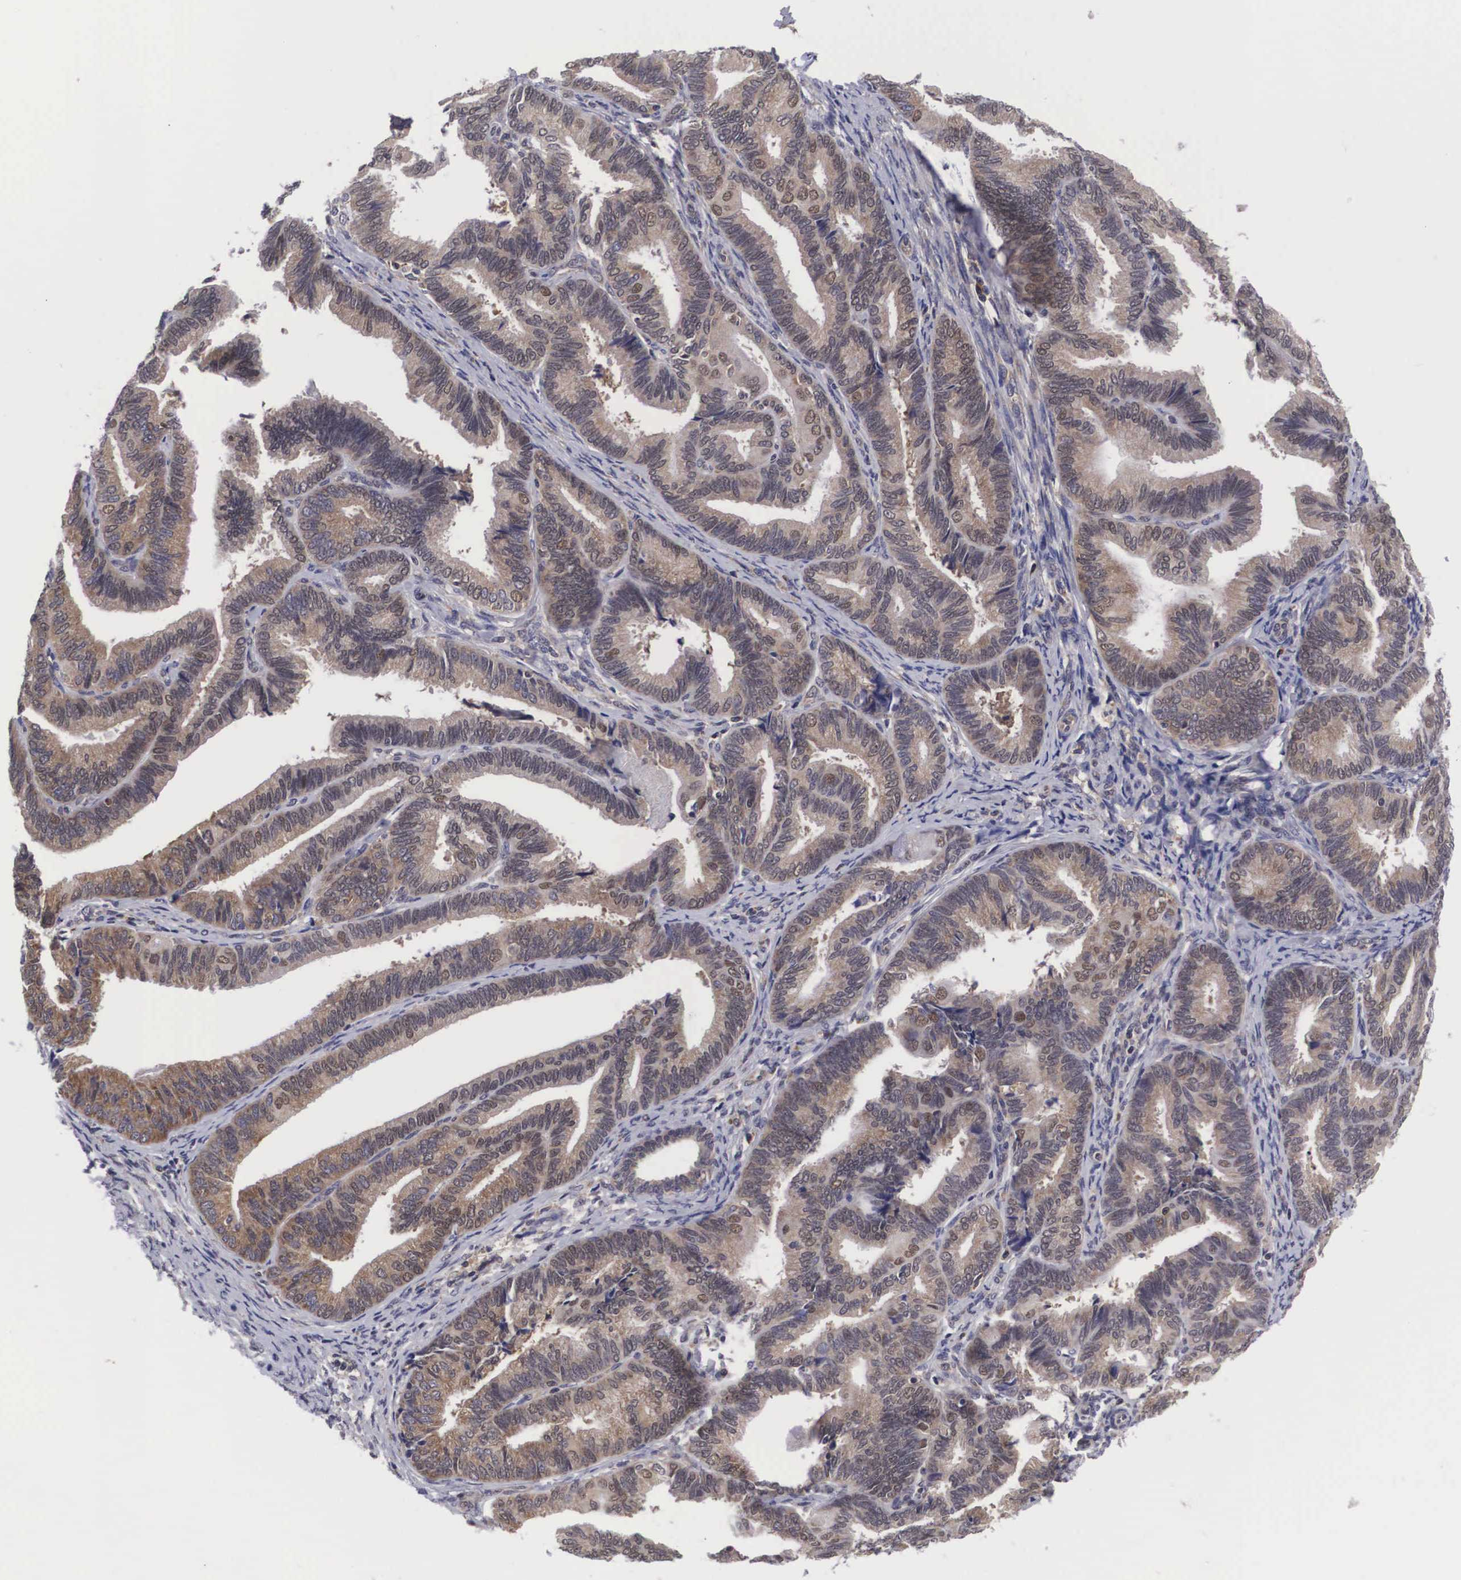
{"staining": {"intensity": "weak", "quantity": "25%-75%", "location": "cytoplasmic/membranous,nuclear"}, "tissue": "endometrial cancer", "cell_type": "Tumor cells", "image_type": "cancer", "snomed": [{"axis": "morphology", "description": "Adenocarcinoma, NOS"}, {"axis": "topography", "description": "Endometrium"}], "caption": "Weak cytoplasmic/membranous and nuclear expression is present in approximately 25%-75% of tumor cells in endometrial adenocarcinoma.", "gene": "ADSL", "patient": {"sex": "female", "age": 63}}